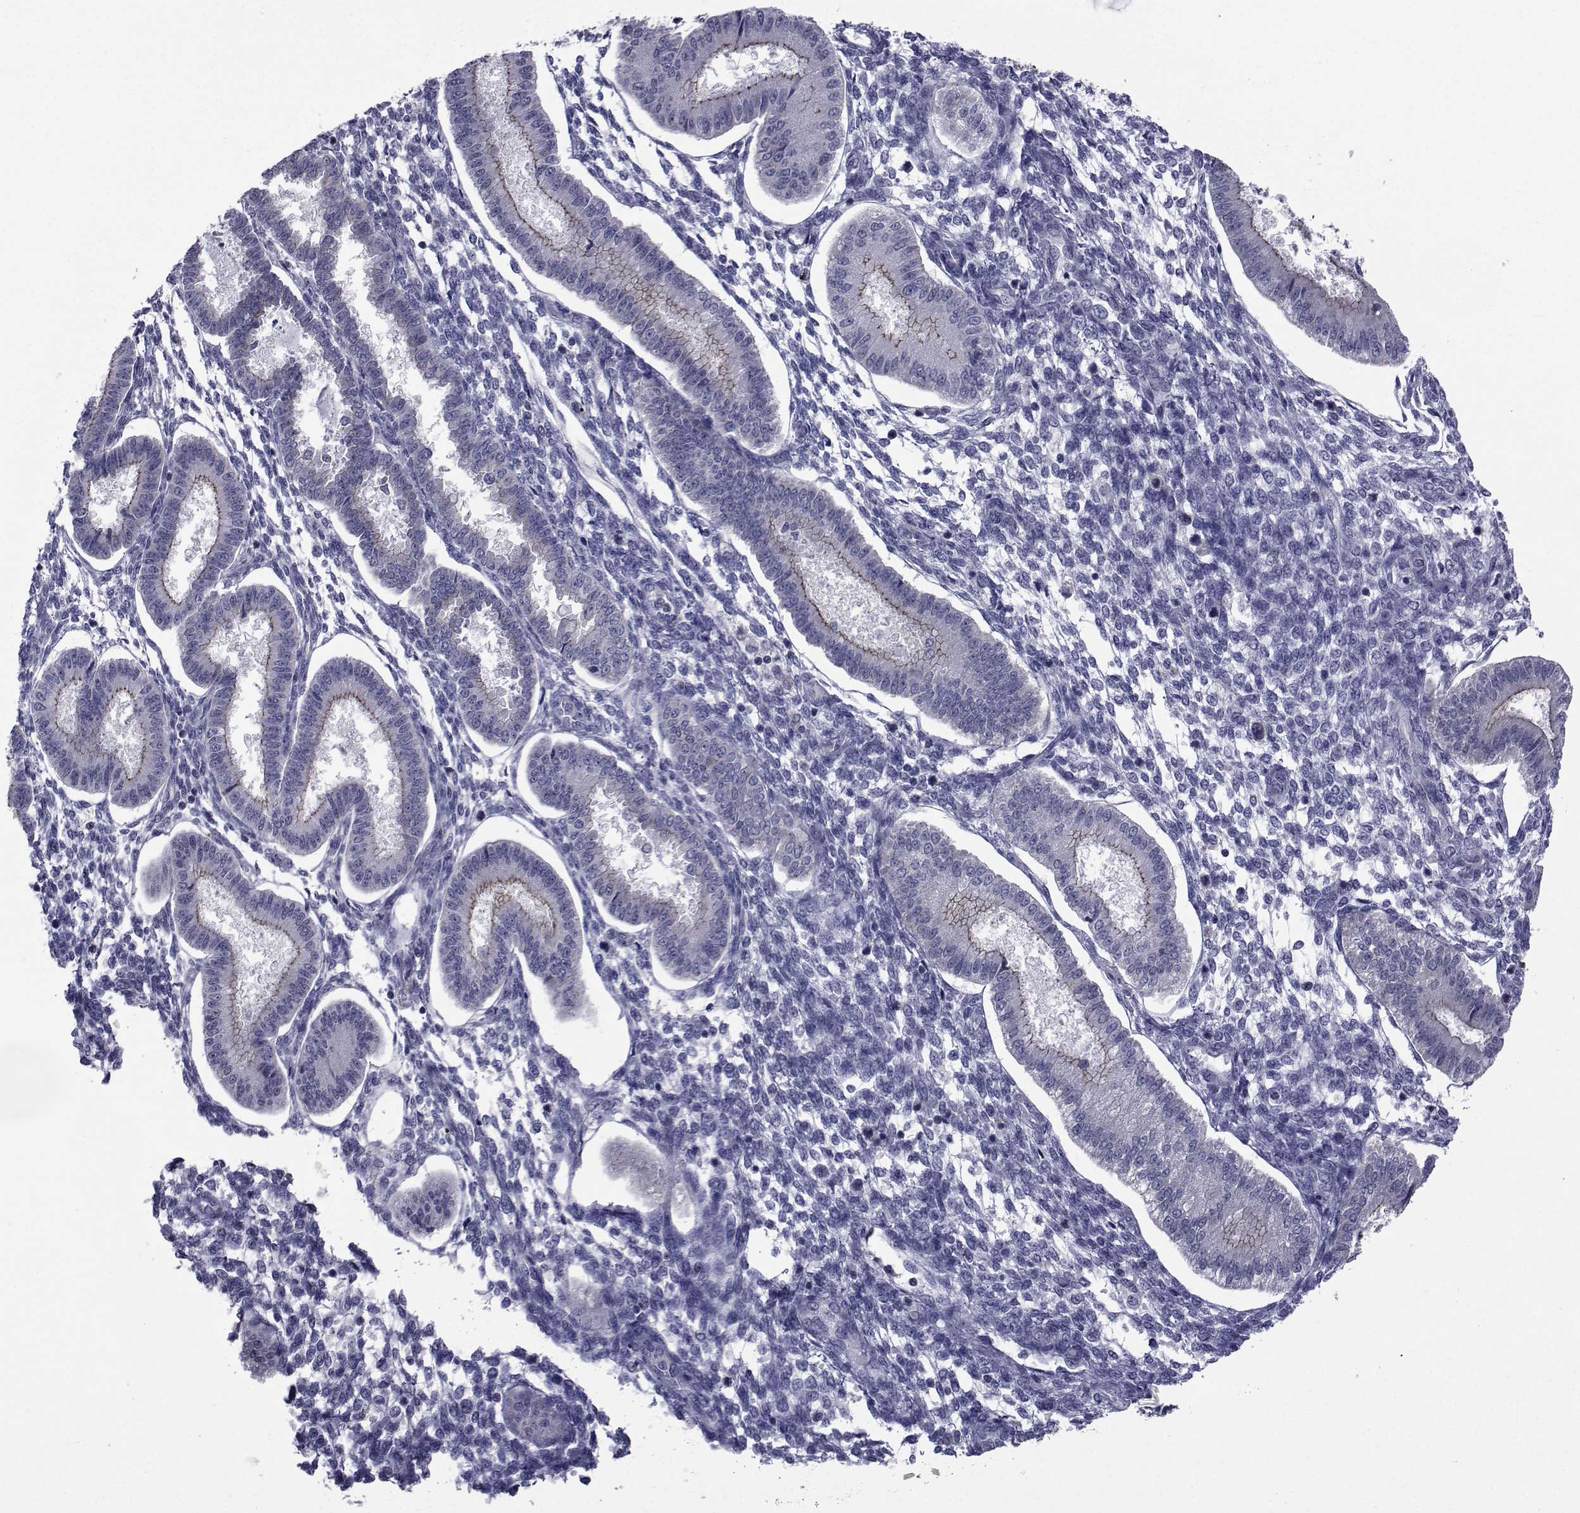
{"staining": {"intensity": "negative", "quantity": "none", "location": "none"}, "tissue": "endometrium", "cell_type": "Cells in endometrial stroma", "image_type": "normal", "snomed": [{"axis": "morphology", "description": "Normal tissue, NOS"}, {"axis": "topography", "description": "Endometrium"}], "caption": "This is a micrograph of immunohistochemistry staining of unremarkable endometrium, which shows no positivity in cells in endometrial stroma. (Stains: DAB (3,3'-diaminobenzidine) IHC with hematoxylin counter stain, Microscopy: brightfield microscopy at high magnification).", "gene": "SLC30A10", "patient": {"sex": "female", "age": 43}}